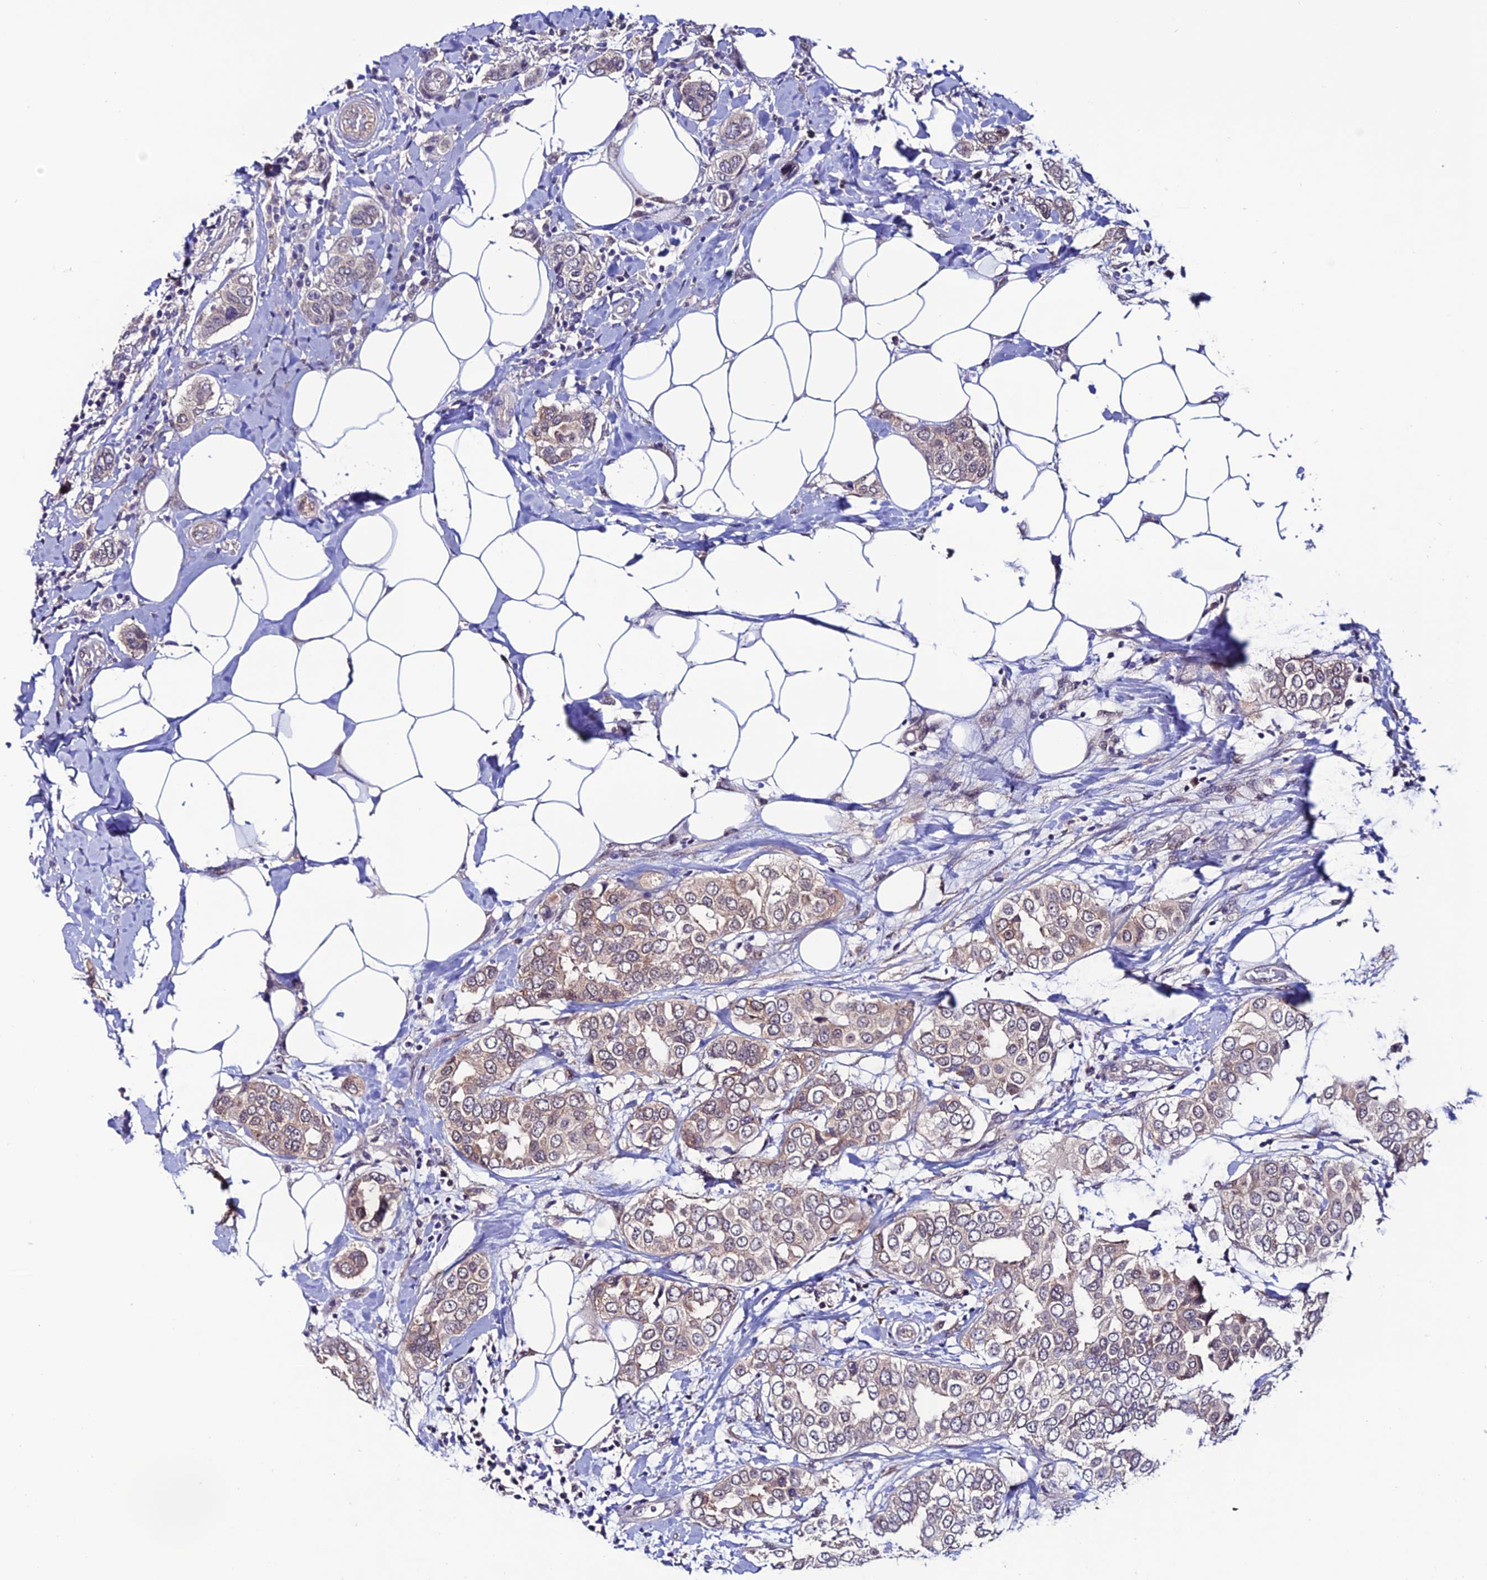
{"staining": {"intensity": "weak", "quantity": "25%-75%", "location": "cytoplasmic/membranous"}, "tissue": "breast cancer", "cell_type": "Tumor cells", "image_type": "cancer", "snomed": [{"axis": "morphology", "description": "Lobular carcinoma"}, {"axis": "topography", "description": "Breast"}], "caption": "Protein staining exhibits weak cytoplasmic/membranous staining in about 25%-75% of tumor cells in breast lobular carcinoma. (Stains: DAB in brown, nuclei in blue, Microscopy: brightfield microscopy at high magnification).", "gene": "FZD8", "patient": {"sex": "female", "age": 51}}